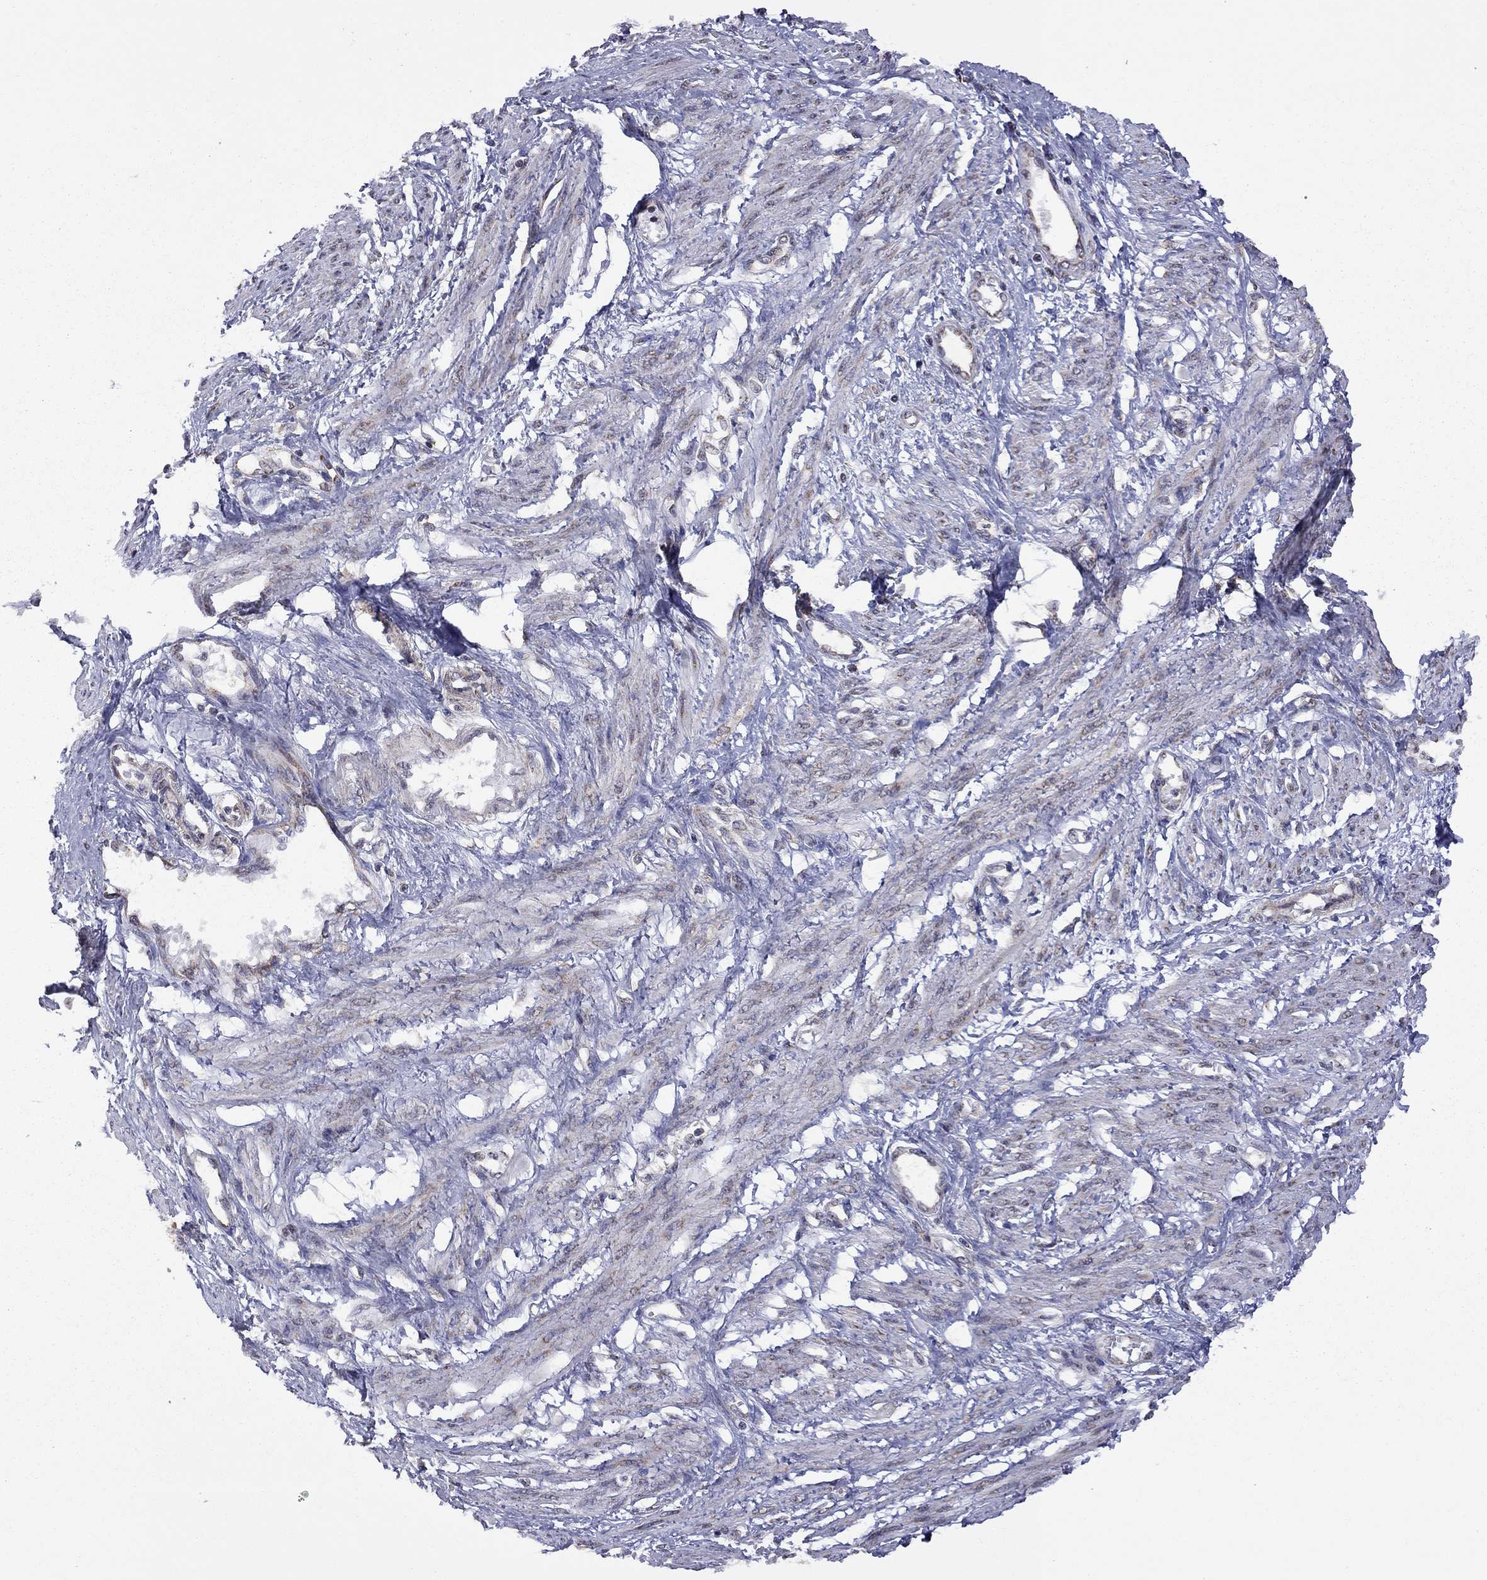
{"staining": {"intensity": "weak", "quantity": ">75%", "location": "cytoplasmic/membranous"}, "tissue": "smooth muscle", "cell_type": "Smooth muscle cells", "image_type": "normal", "snomed": [{"axis": "morphology", "description": "Normal tissue, NOS"}, {"axis": "topography", "description": "Smooth muscle"}, {"axis": "topography", "description": "Uterus"}], "caption": "An immunohistochemistry photomicrograph of unremarkable tissue is shown. Protein staining in brown labels weak cytoplasmic/membranous positivity in smooth muscle within smooth muscle cells. Nuclei are stained in blue.", "gene": "NDUFB1", "patient": {"sex": "female", "age": 39}}